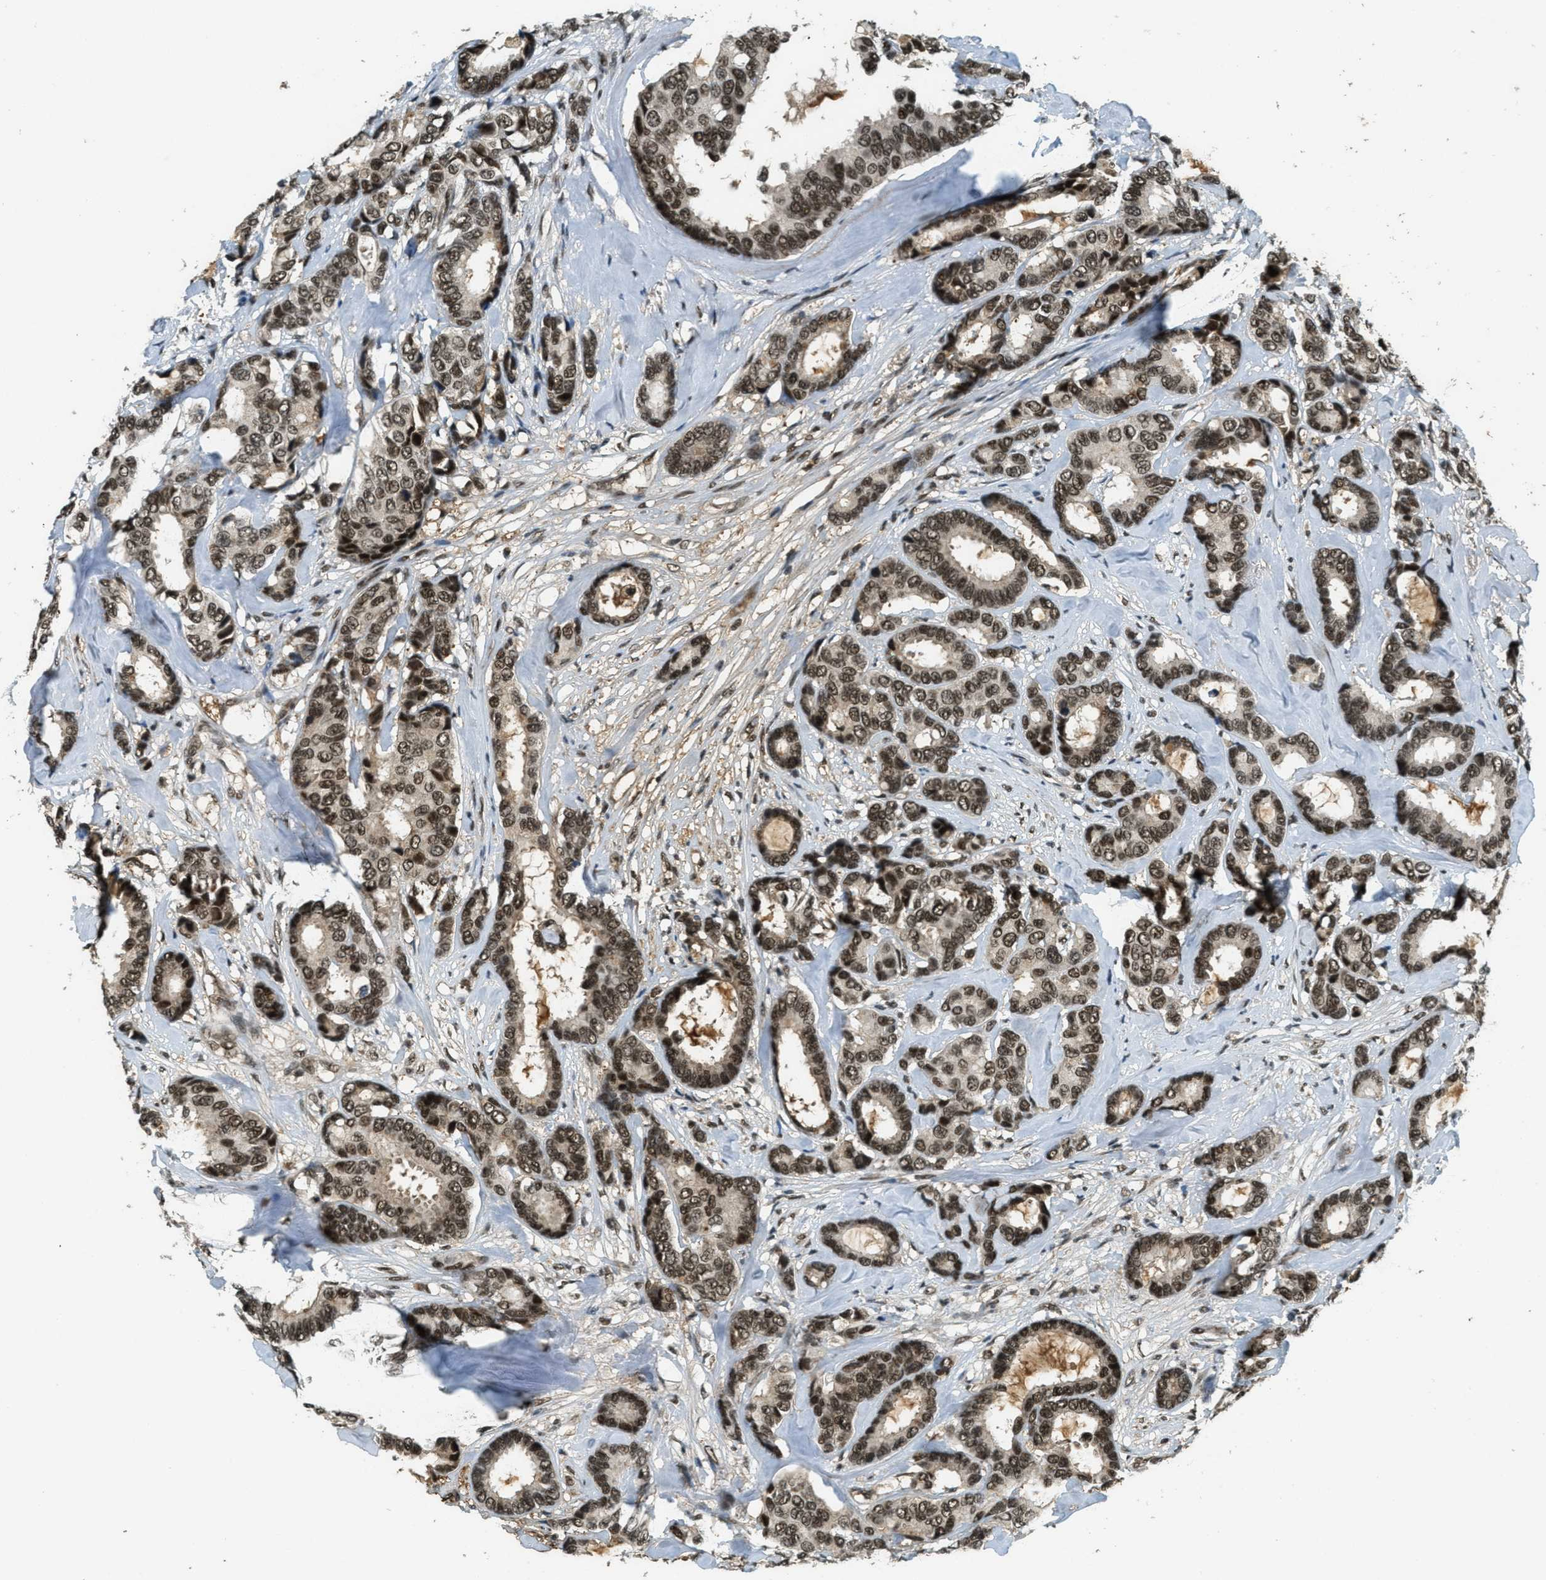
{"staining": {"intensity": "strong", "quantity": ">75%", "location": "nuclear"}, "tissue": "breast cancer", "cell_type": "Tumor cells", "image_type": "cancer", "snomed": [{"axis": "morphology", "description": "Duct carcinoma"}, {"axis": "topography", "description": "Breast"}], "caption": "The image demonstrates a brown stain indicating the presence of a protein in the nuclear of tumor cells in breast cancer (infiltrating ductal carcinoma).", "gene": "ZNF148", "patient": {"sex": "female", "age": 87}}